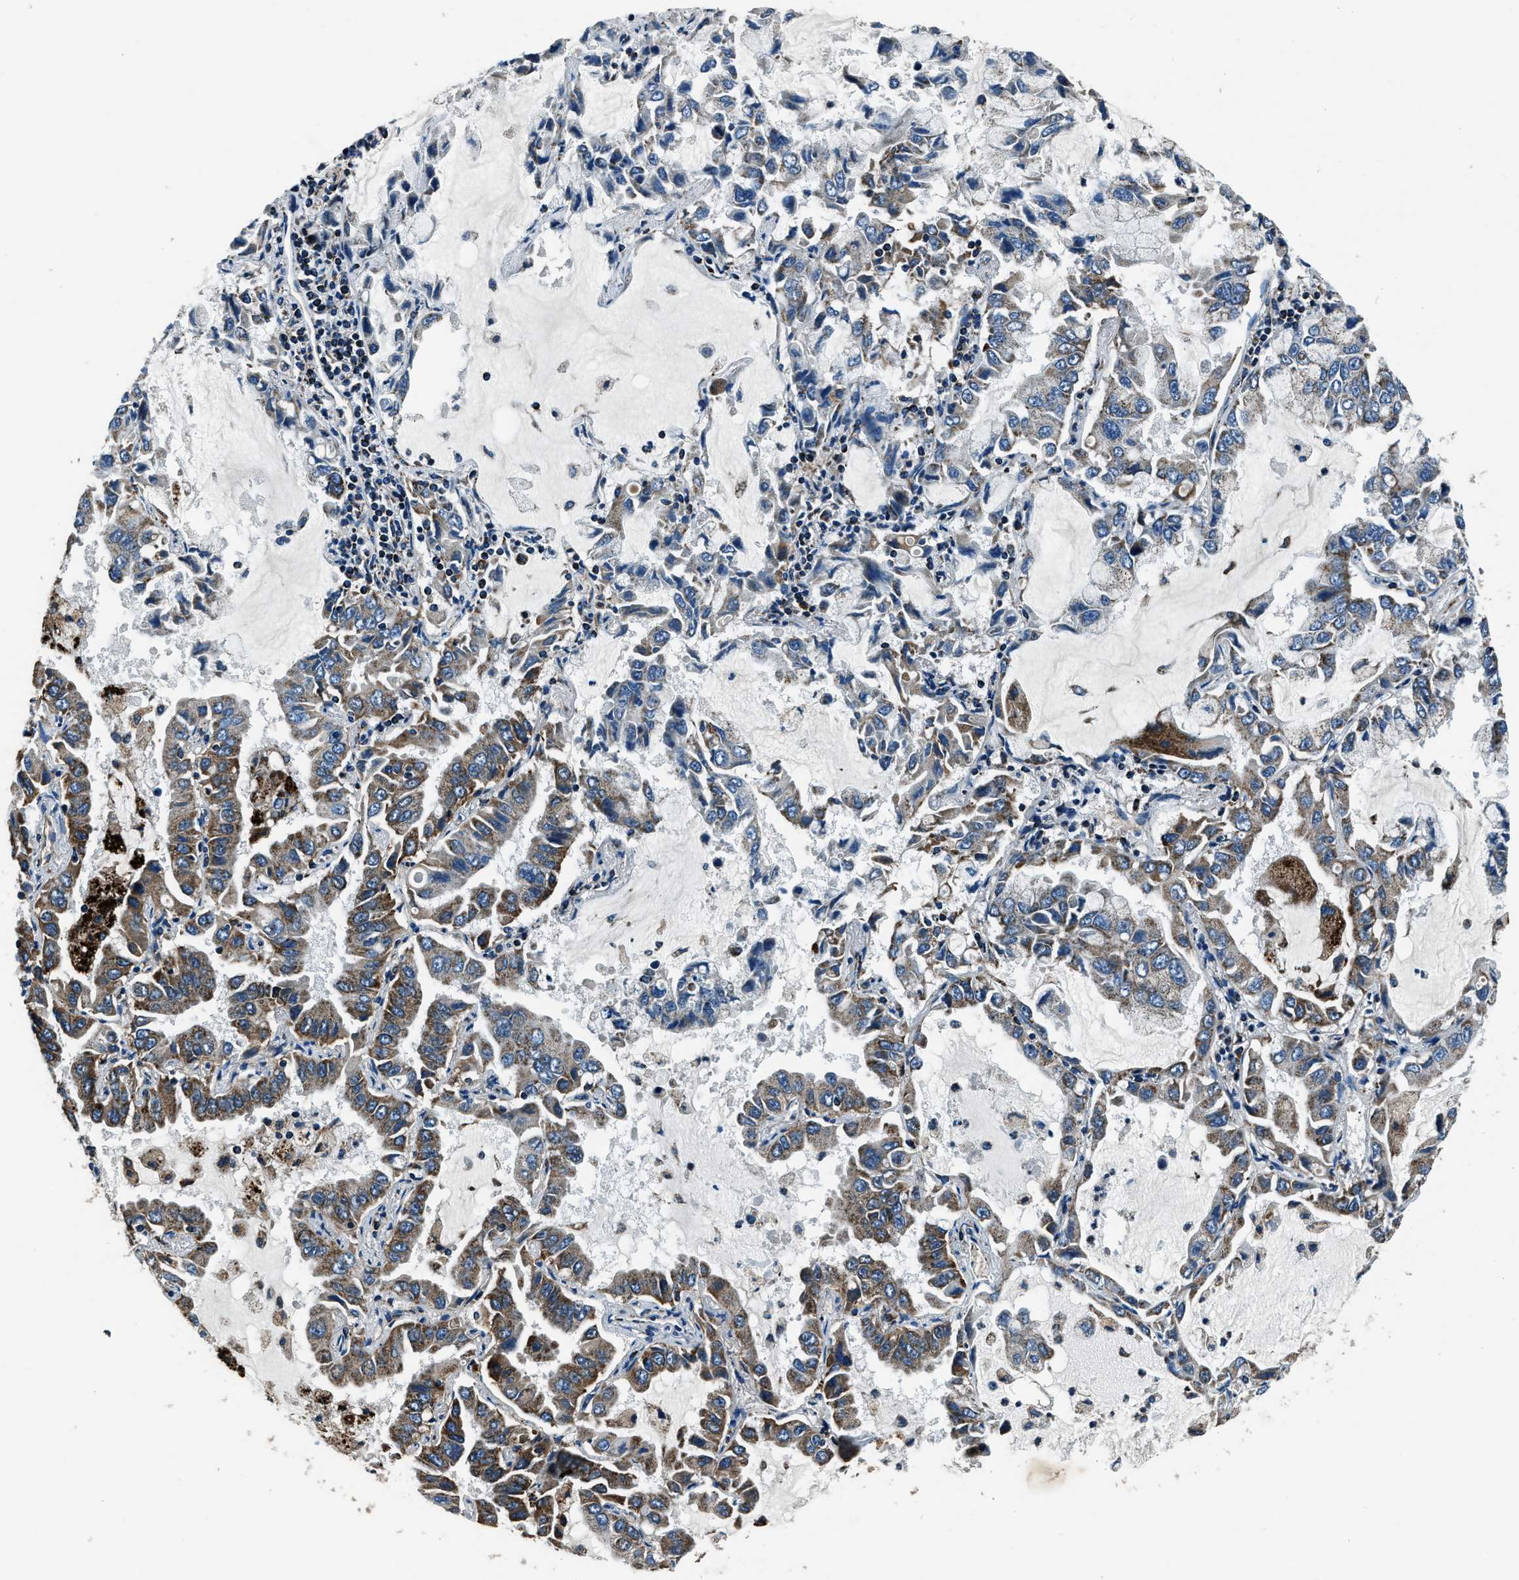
{"staining": {"intensity": "moderate", "quantity": "25%-75%", "location": "cytoplasmic/membranous"}, "tissue": "lung cancer", "cell_type": "Tumor cells", "image_type": "cancer", "snomed": [{"axis": "morphology", "description": "Adenocarcinoma, NOS"}, {"axis": "topography", "description": "Lung"}], "caption": "This histopathology image displays immunohistochemistry staining of adenocarcinoma (lung), with medium moderate cytoplasmic/membranous staining in approximately 25%-75% of tumor cells.", "gene": "OGDH", "patient": {"sex": "male", "age": 64}}